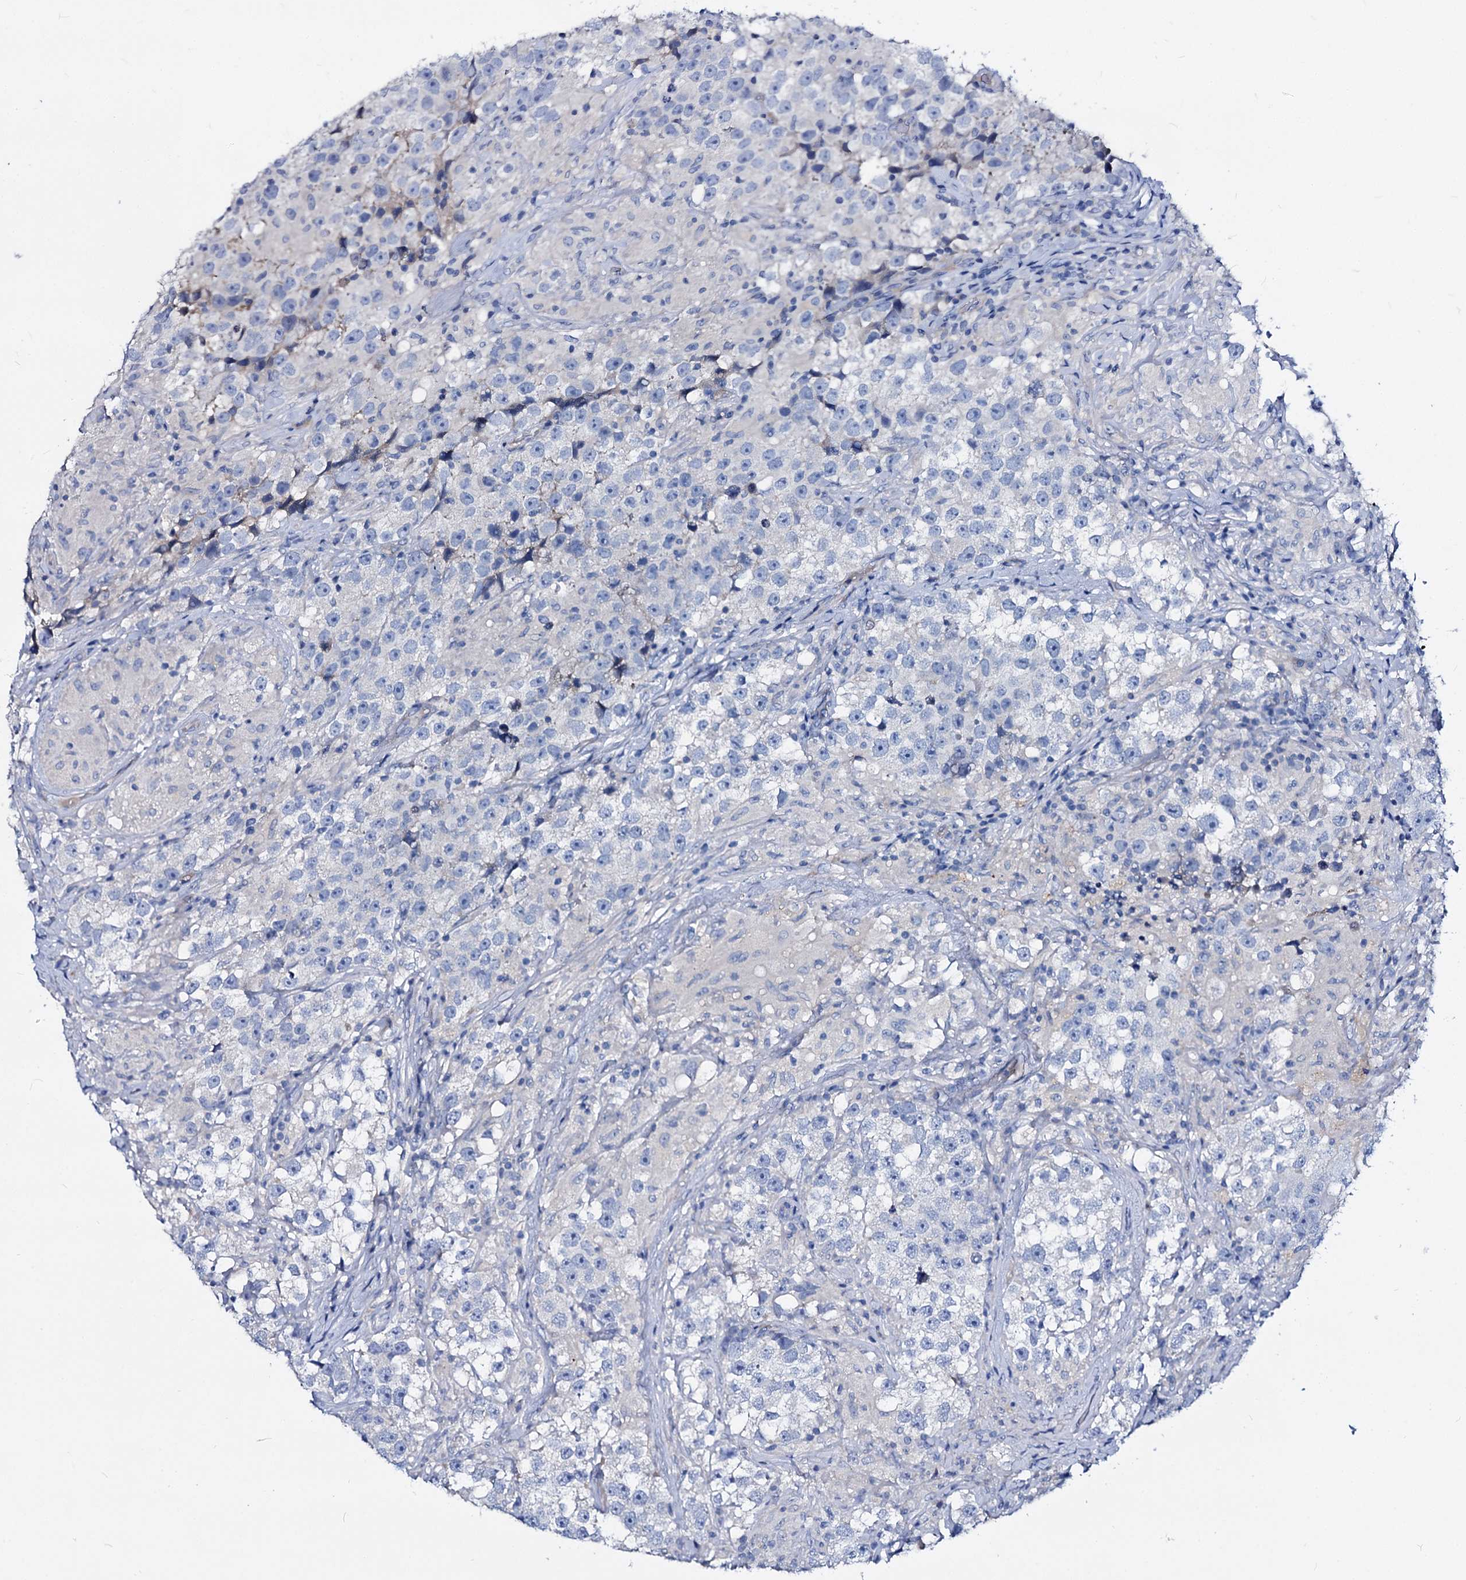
{"staining": {"intensity": "negative", "quantity": "none", "location": "none"}, "tissue": "testis cancer", "cell_type": "Tumor cells", "image_type": "cancer", "snomed": [{"axis": "morphology", "description": "Seminoma, NOS"}, {"axis": "topography", "description": "Testis"}], "caption": "DAB immunohistochemical staining of seminoma (testis) reveals no significant positivity in tumor cells. (DAB immunohistochemistry (IHC) visualized using brightfield microscopy, high magnification).", "gene": "DYDC2", "patient": {"sex": "male", "age": 46}}